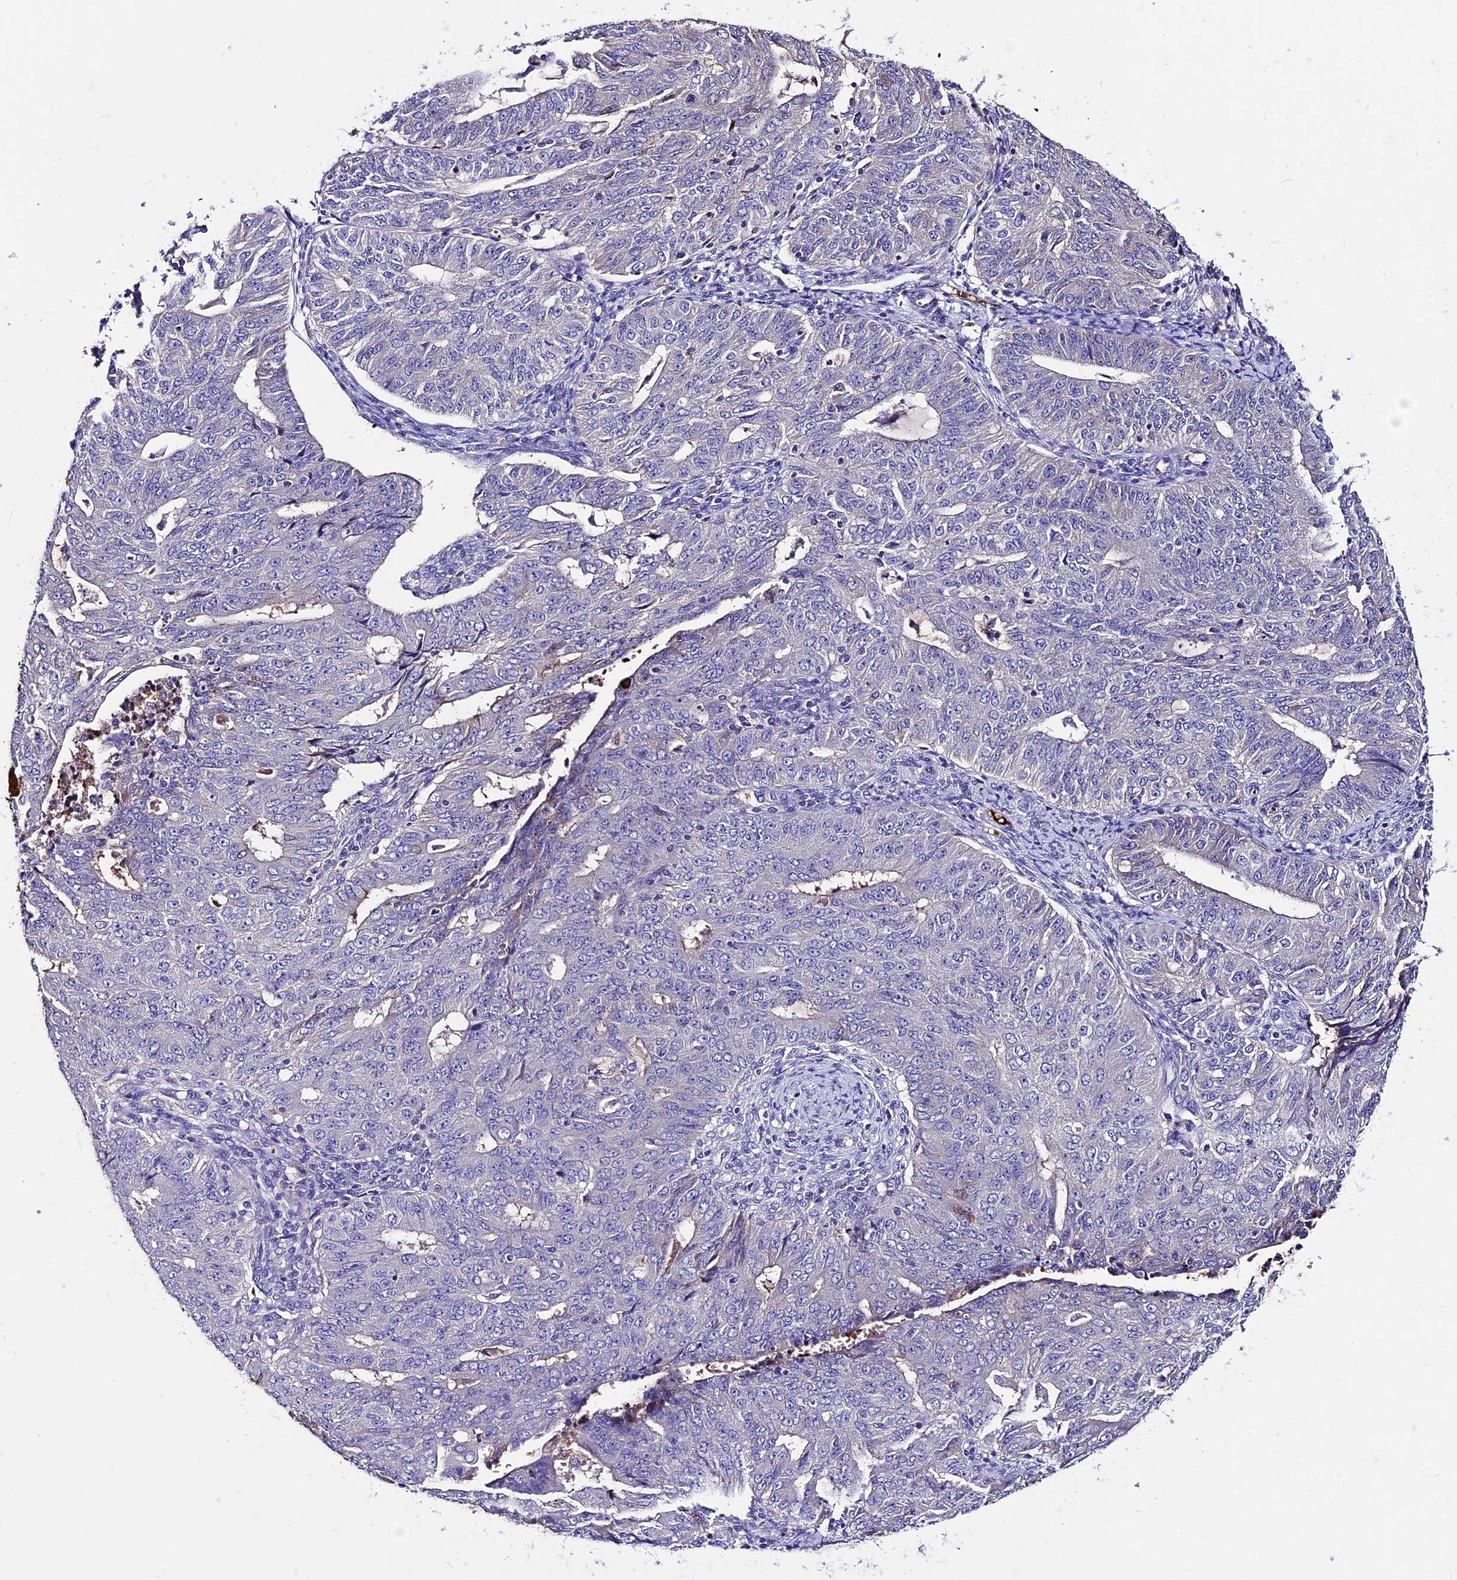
{"staining": {"intensity": "negative", "quantity": "none", "location": "none"}, "tissue": "endometrial cancer", "cell_type": "Tumor cells", "image_type": "cancer", "snomed": [{"axis": "morphology", "description": "Adenocarcinoma, NOS"}, {"axis": "topography", "description": "Endometrium"}], "caption": "Immunohistochemistry (IHC) micrograph of neoplastic tissue: endometrial cancer stained with DAB (3,3'-diaminobenzidine) shows no significant protein staining in tumor cells.", "gene": "TCP11L2", "patient": {"sex": "female", "age": 32}}